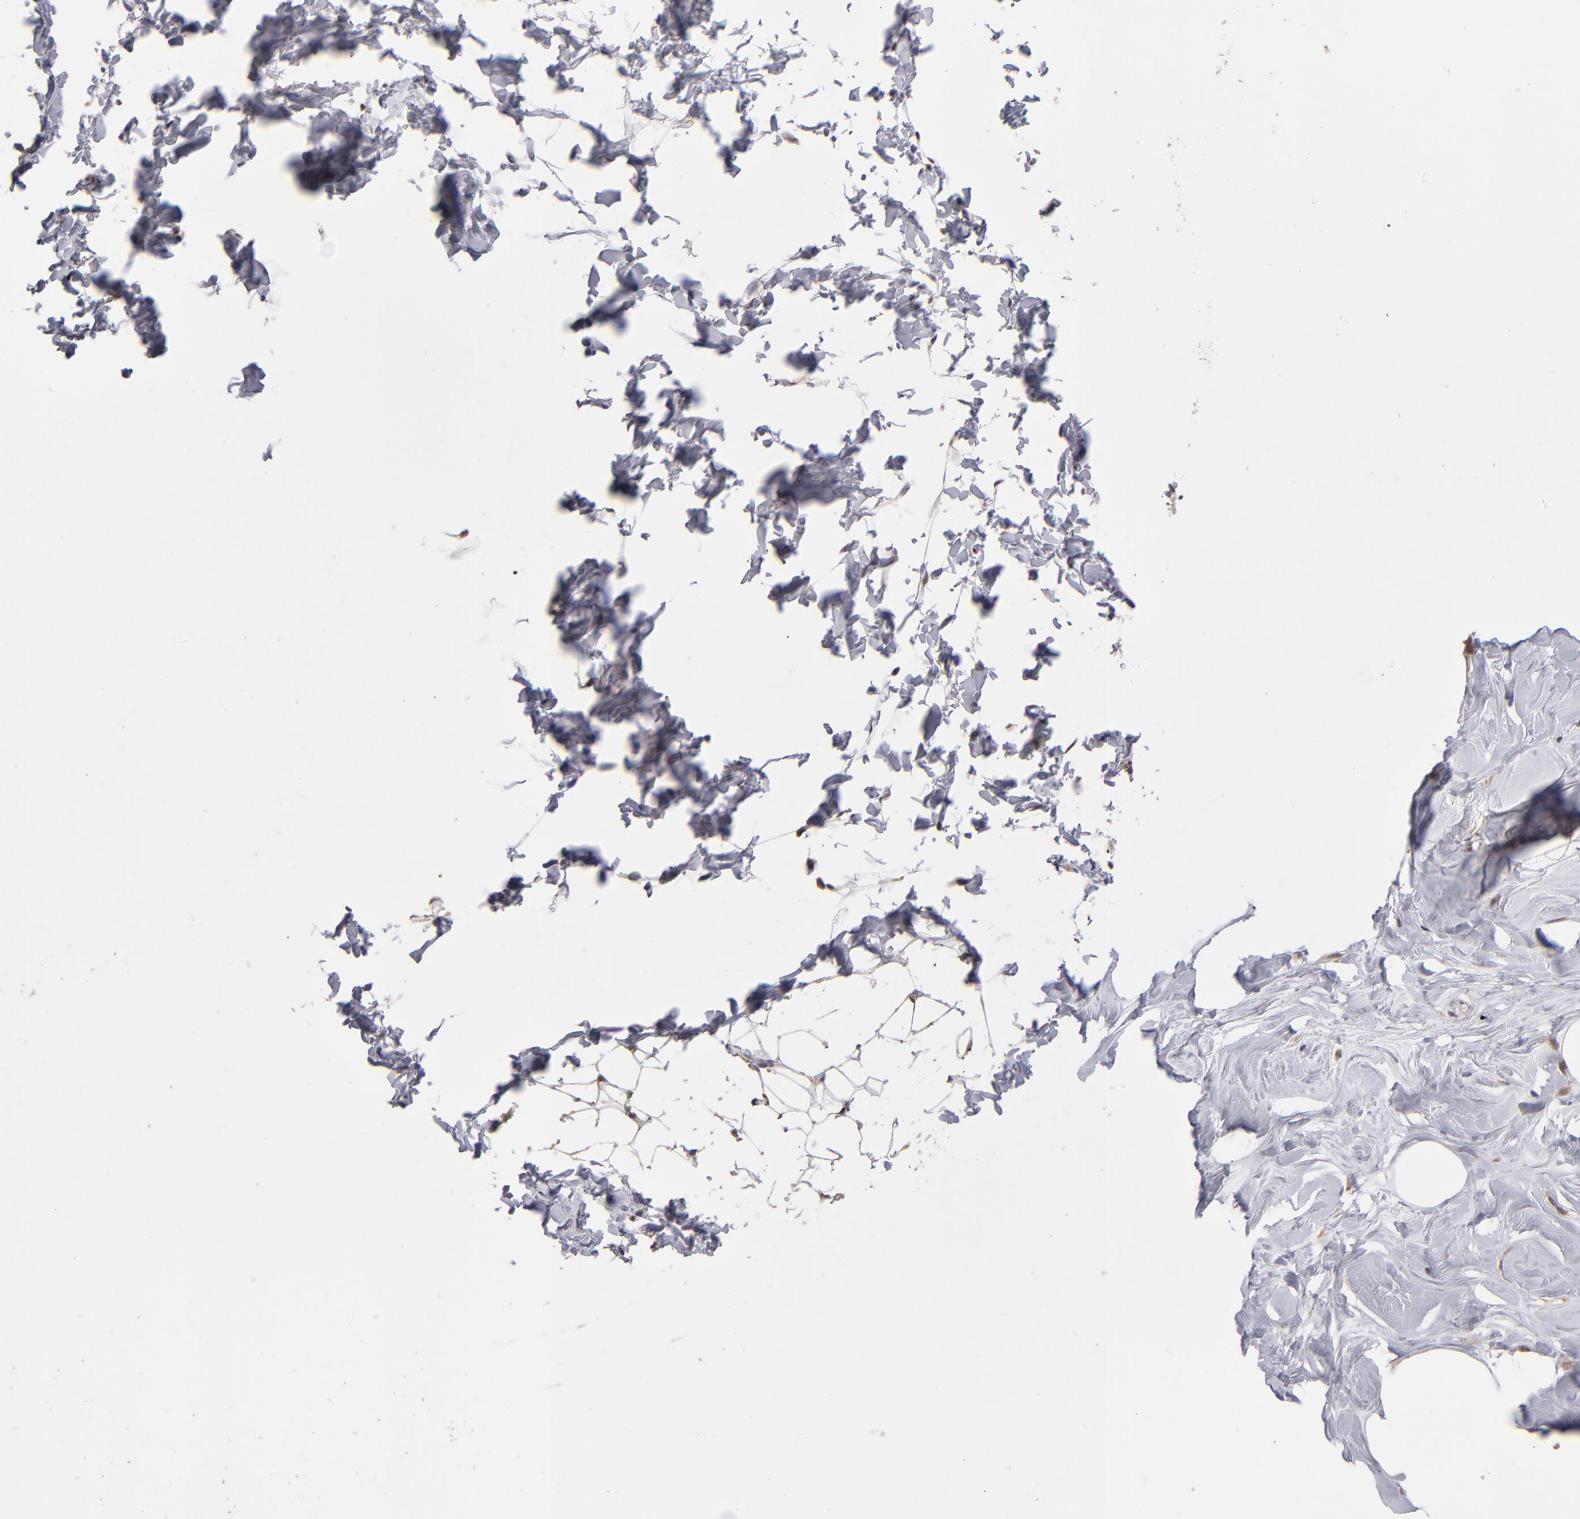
{"staining": {"intensity": "weak", "quantity": "<25%", "location": "cytoplasmic/membranous"}, "tissue": "adipose tissue", "cell_type": "Adipocytes", "image_type": "normal", "snomed": [{"axis": "morphology", "description": "Normal tissue, NOS"}, {"axis": "topography", "description": "Soft tissue"}], "caption": "IHC micrograph of normal adipose tissue: adipose tissue stained with DAB (3,3'-diaminobenzidine) displays no significant protein expression in adipocytes.", "gene": "PSMD10", "patient": {"sex": "male", "age": 26}}